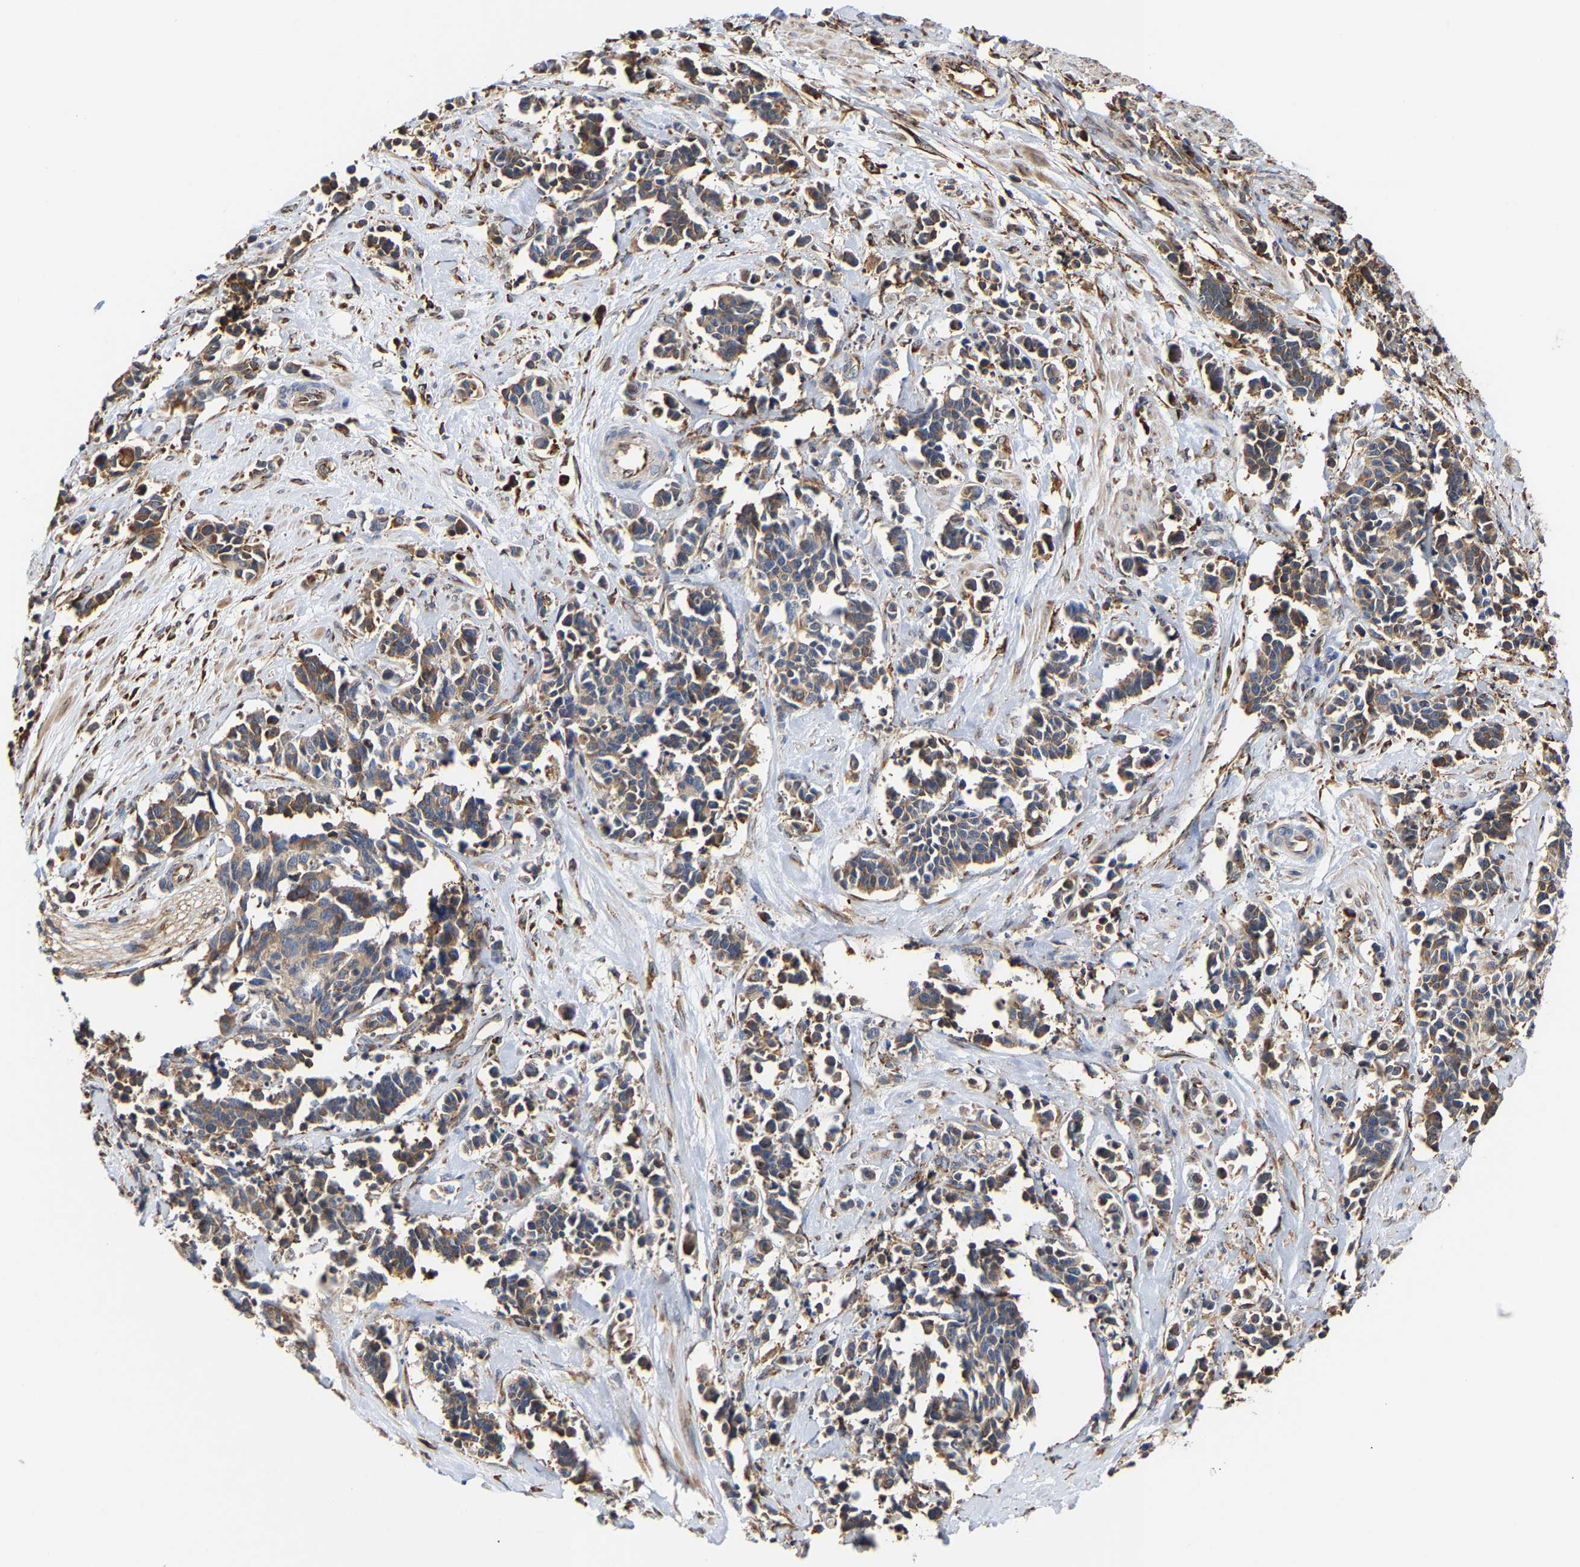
{"staining": {"intensity": "moderate", "quantity": ">75%", "location": "cytoplasmic/membranous"}, "tissue": "cervical cancer", "cell_type": "Tumor cells", "image_type": "cancer", "snomed": [{"axis": "morphology", "description": "Squamous cell carcinoma, NOS"}, {"axis": "topography", "description": "Cervix"}], "caption": "High-power microscopy captured an immunohistochemistry (IHC) photomicrograph of cervical squamous cell carcinoma, revealing moderate cytoplasmic/membranous positivity in about >75% of tumor cells. Nuclei are stained in blue.", "gene": "ARAP1", "patient": {"sex": "female", "age": 35}}